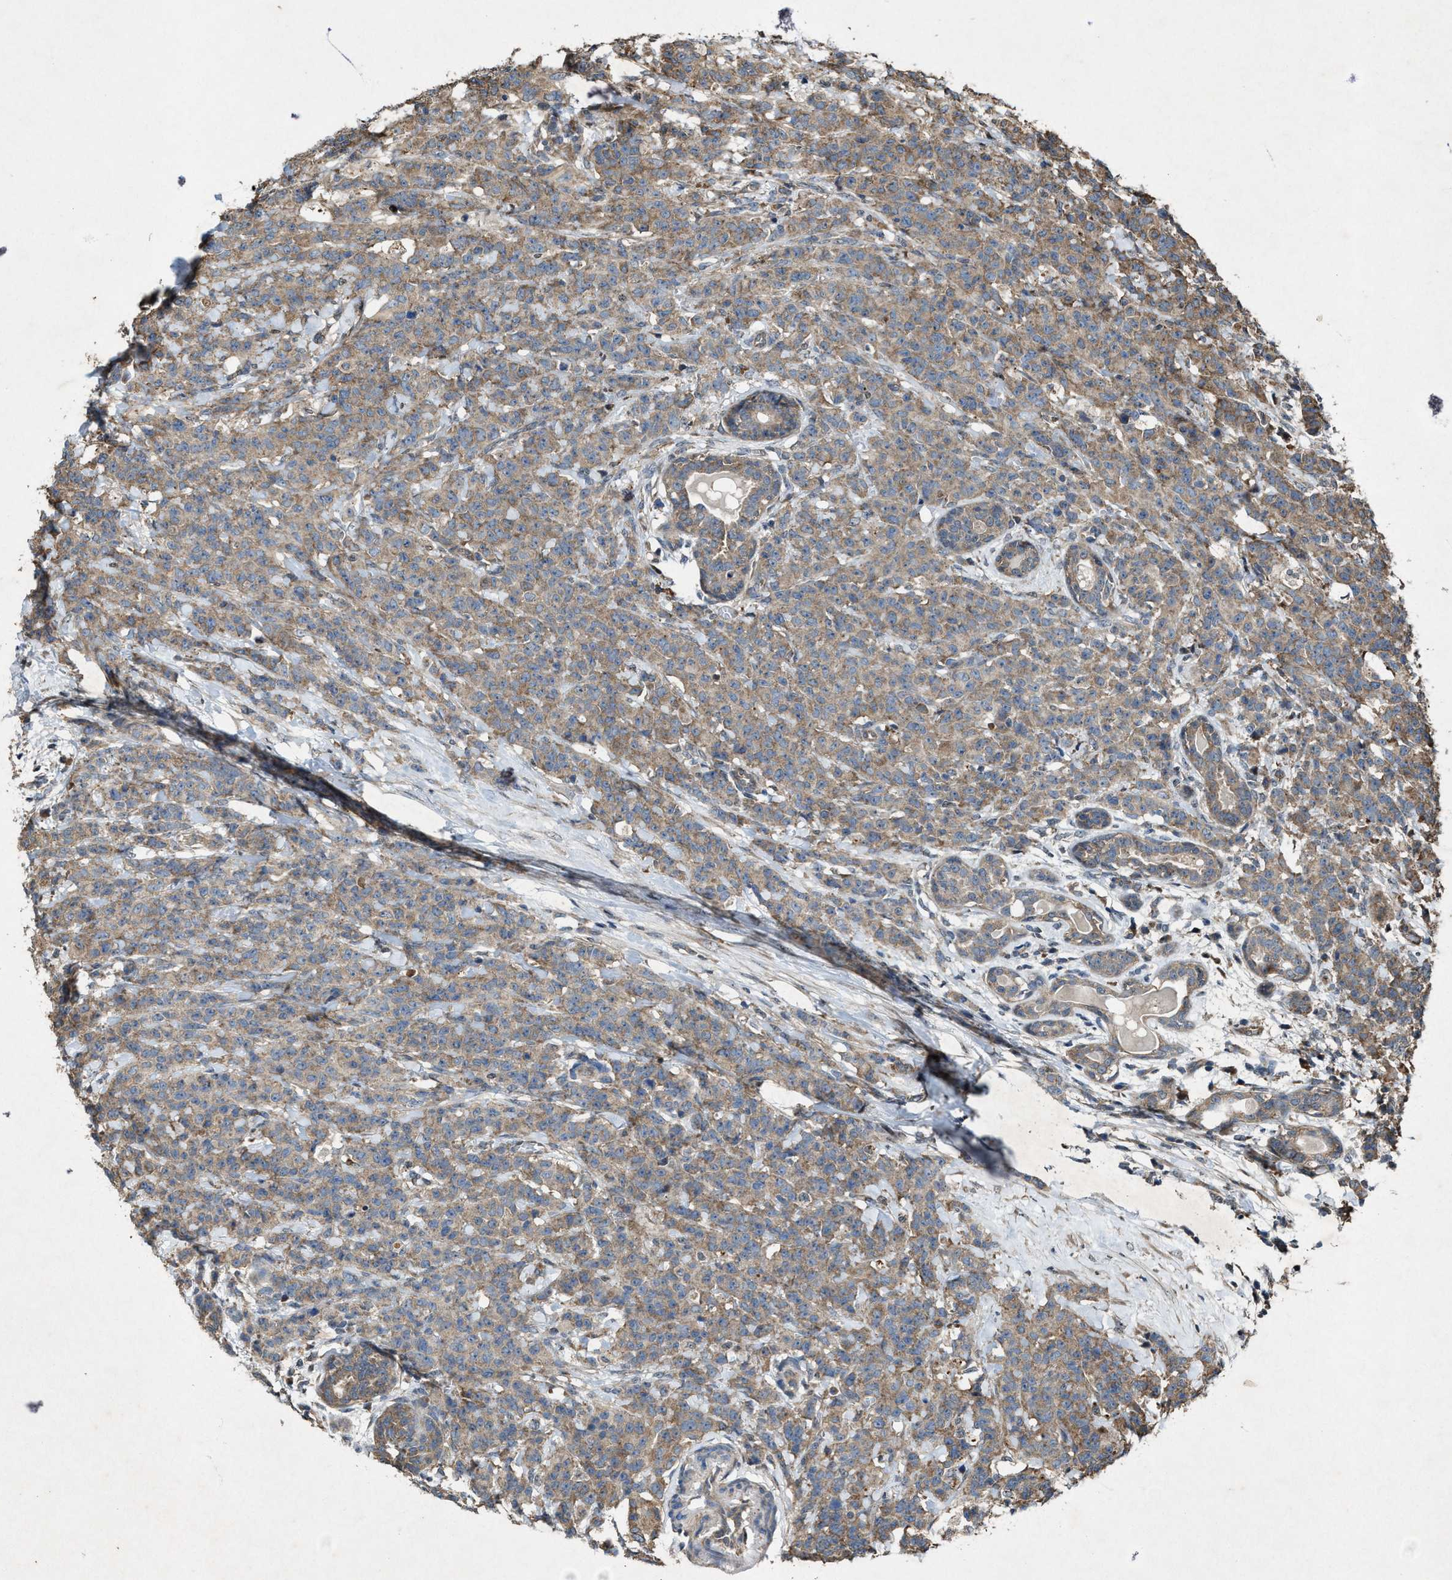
{"staining": {"intensity": "moderate", "quantity": ">75%", "location": "cytoplasmic/membranous"}, "tissue": "breast cancer", "cell_type": "Tumor cells", "image_type": "cancer", "snomed": [{"axis": "morphology", "description": "Normal tissue, NOS"}, {"axis": "morphology", "description": "Duct carcinoma"}, {"axis": "topography", "description": "Breast"}], "caption": "A photomicrograph showing moderate cytoplasmic/membranous staining in approximately >75% of tumor cells in breast infiltrating ductal carcinoma, as visualized by brown immunohistochemical staining.", "gene": "PDP2", "patient": {"sex": "female", "age": 40}}